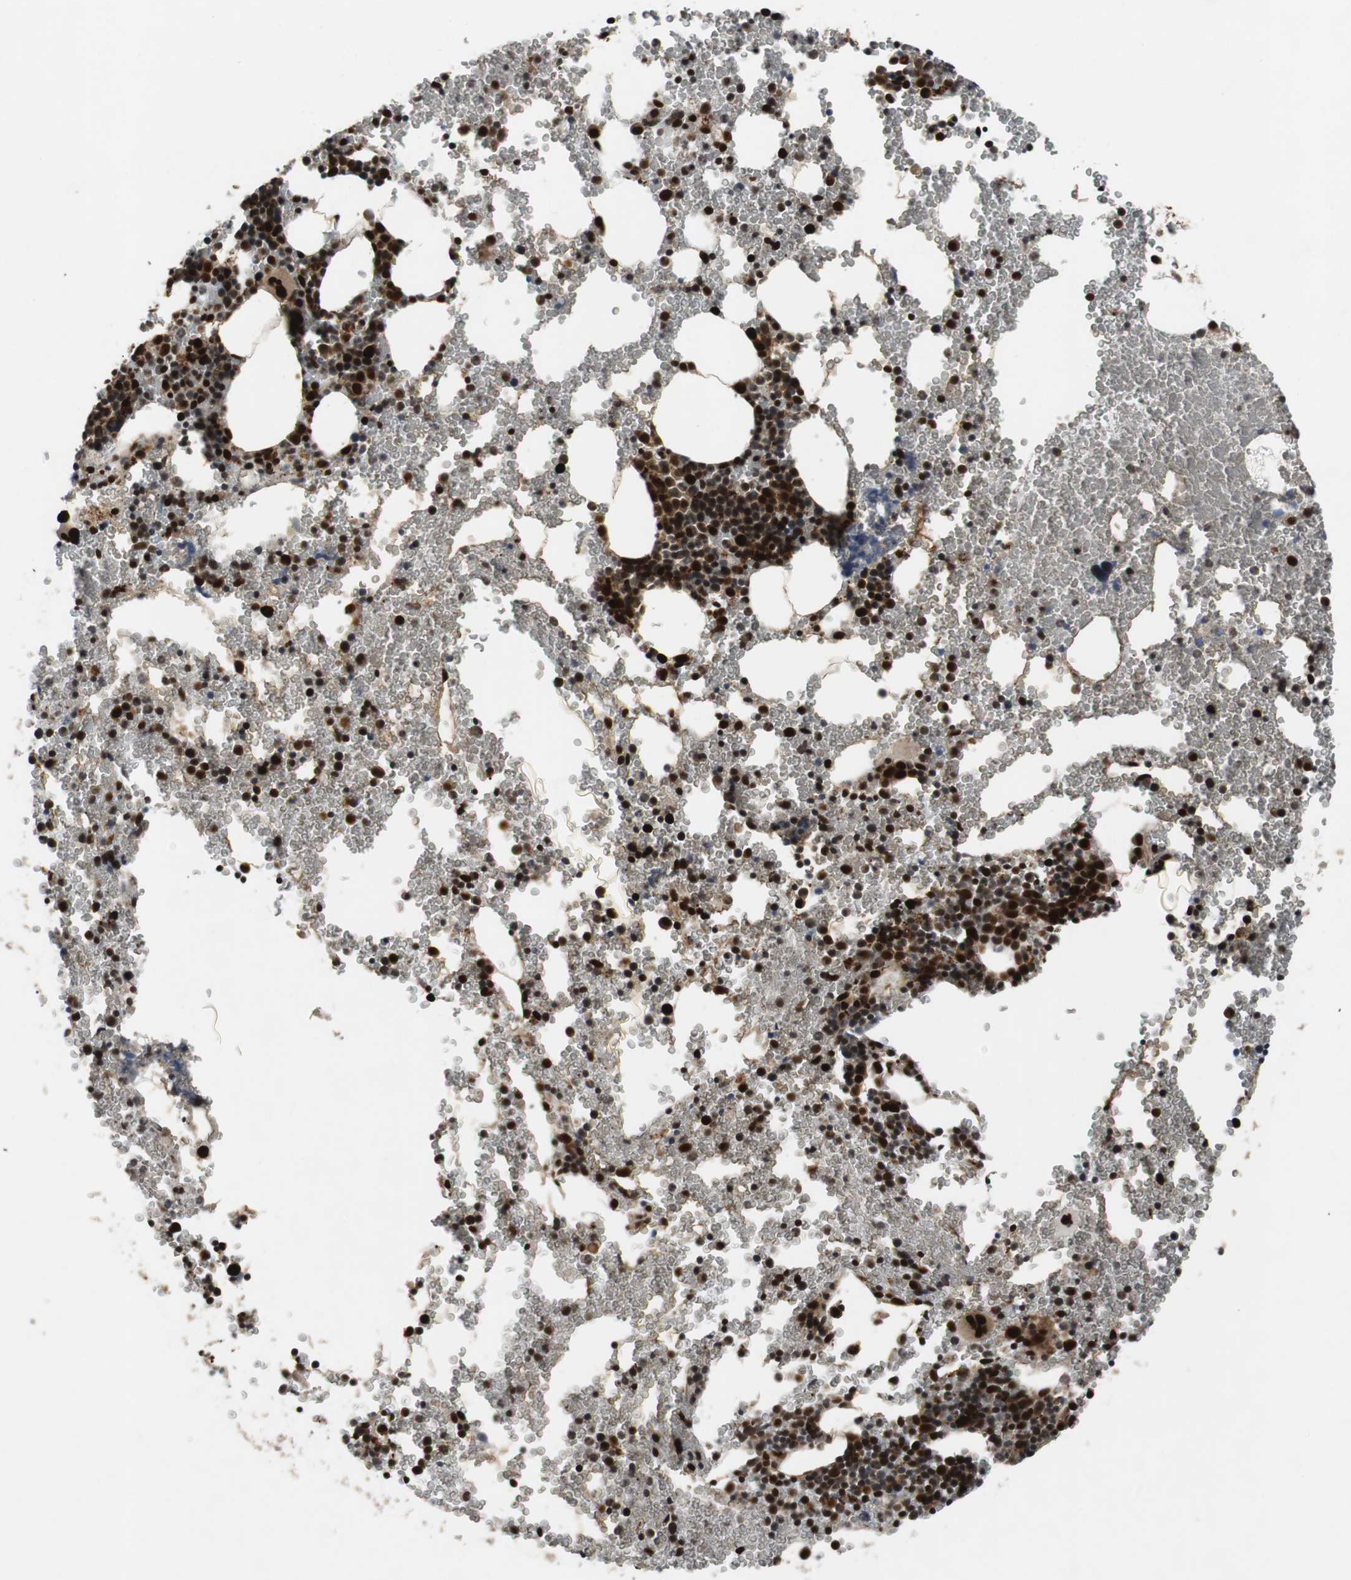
{"staining": {"intensity": "strong", "quantity": ">75%", "location": "nuclear"}, "tissue": "bone marrow", "cell_type": "Hematopoietic cells", "image_type": "normal", "snomed": [{"axis": "morphology", "description": "Normal tissue, NOS"}, {"axis": "morphology", "description": "Inflammation, NOS"}, {"axis": "topography", "description": "Bone marrow"}], "caption": "IHC (DAB (3,3'-diaminobenzidine)) staining of benign bone marrow exhibits strong nuclear protein positivity in approximately >75% of hematopoietic cells.", "gene": "NBL1", "patient": {"sex": "male", "age": 22}}